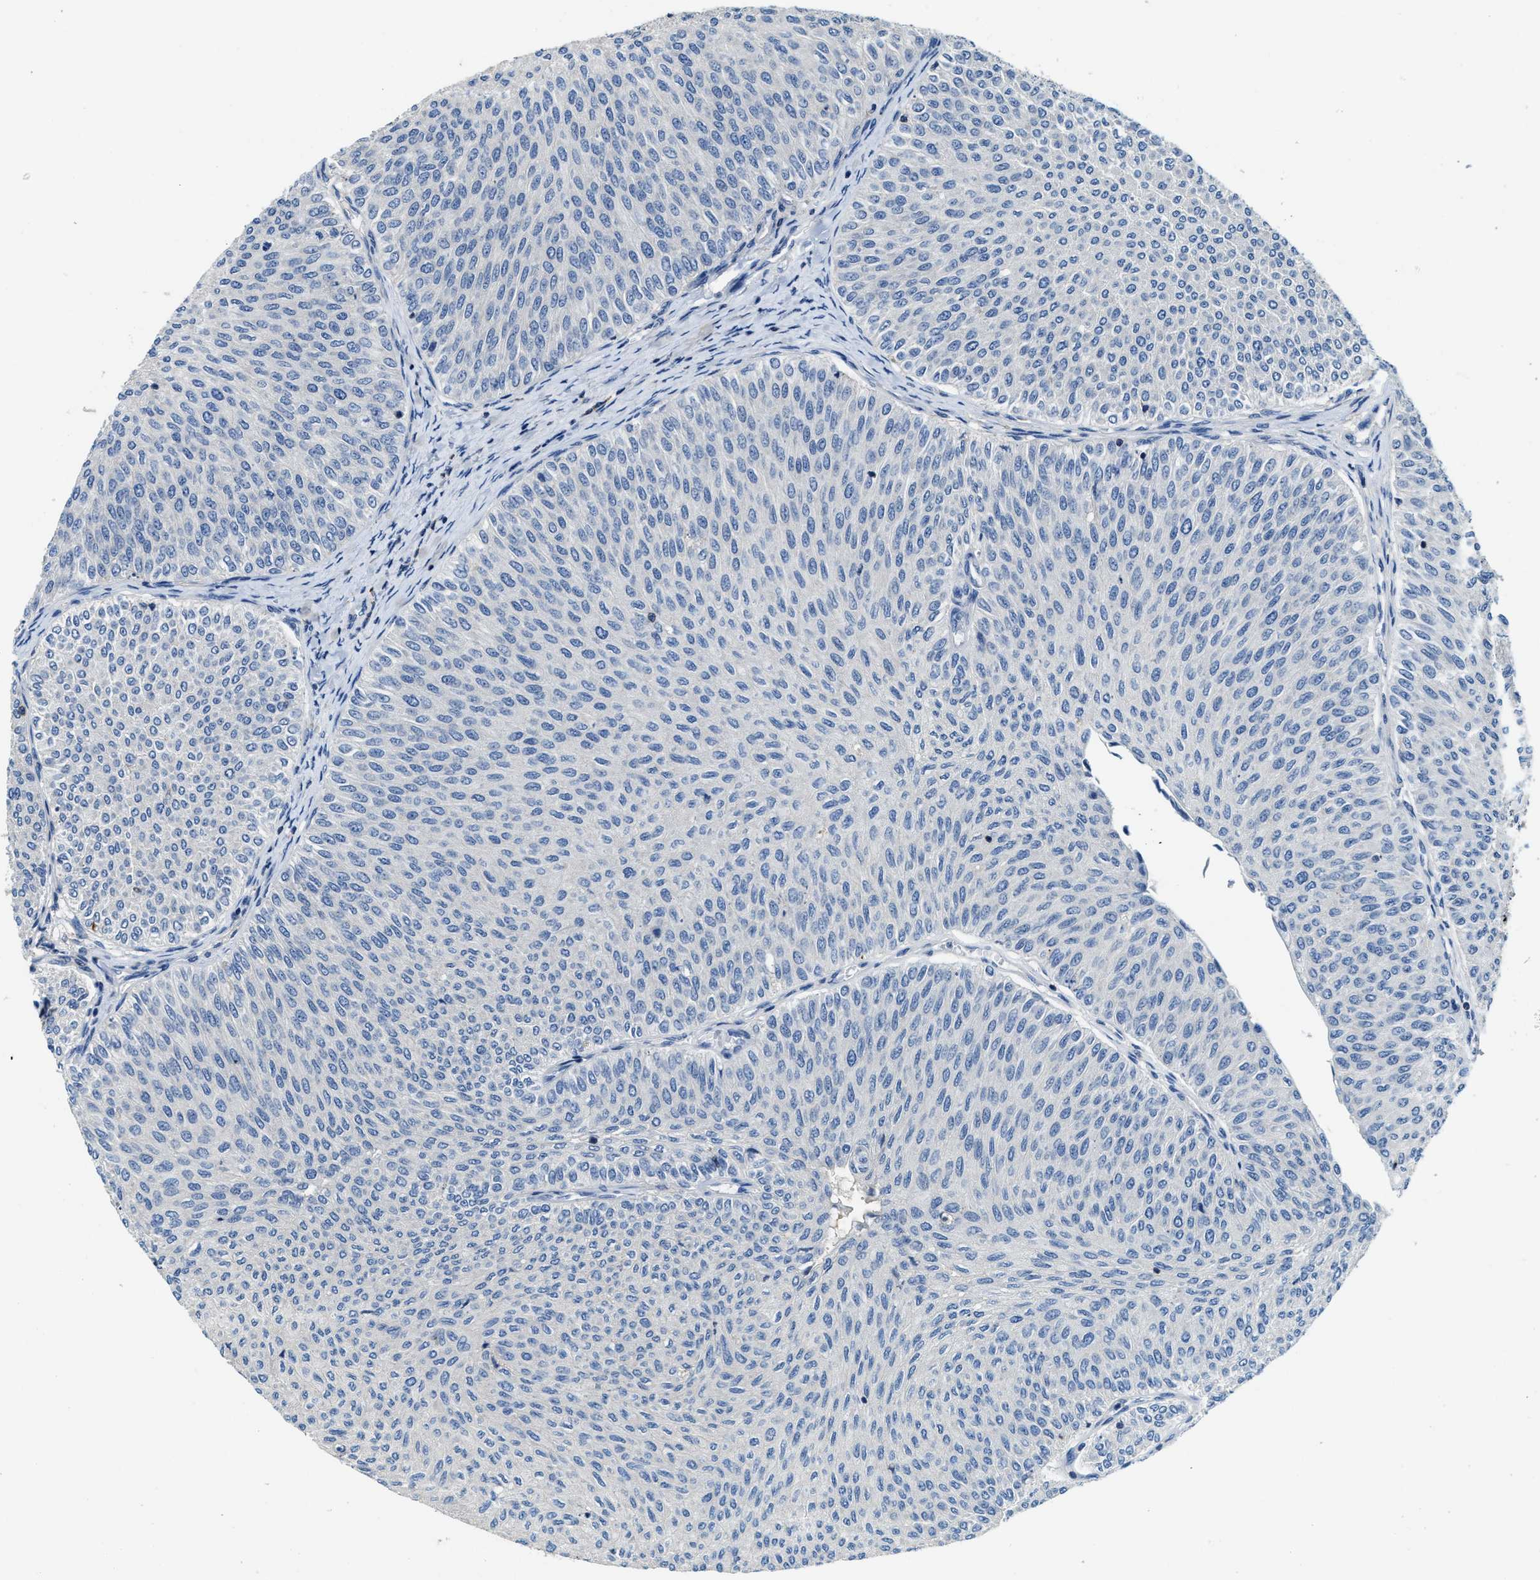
{"staining": {"intensity": "negative", "quantity": "none", "location": "none"}, "tissue": "urothelial cancer", "cell_type": "Tumor cells", "image_type": "cancer", "snomed": [{"axis": "morphology", "description": "Urothelial carcinoma, Low grade"}, {"axis": "topography", "description": "Urinary bladder"}], "caption": "Tumor cells are negative for protein expression in human urothelial cancer.", "gene": "MYO1G", "patient": {"sex": "male", "age": 78}}